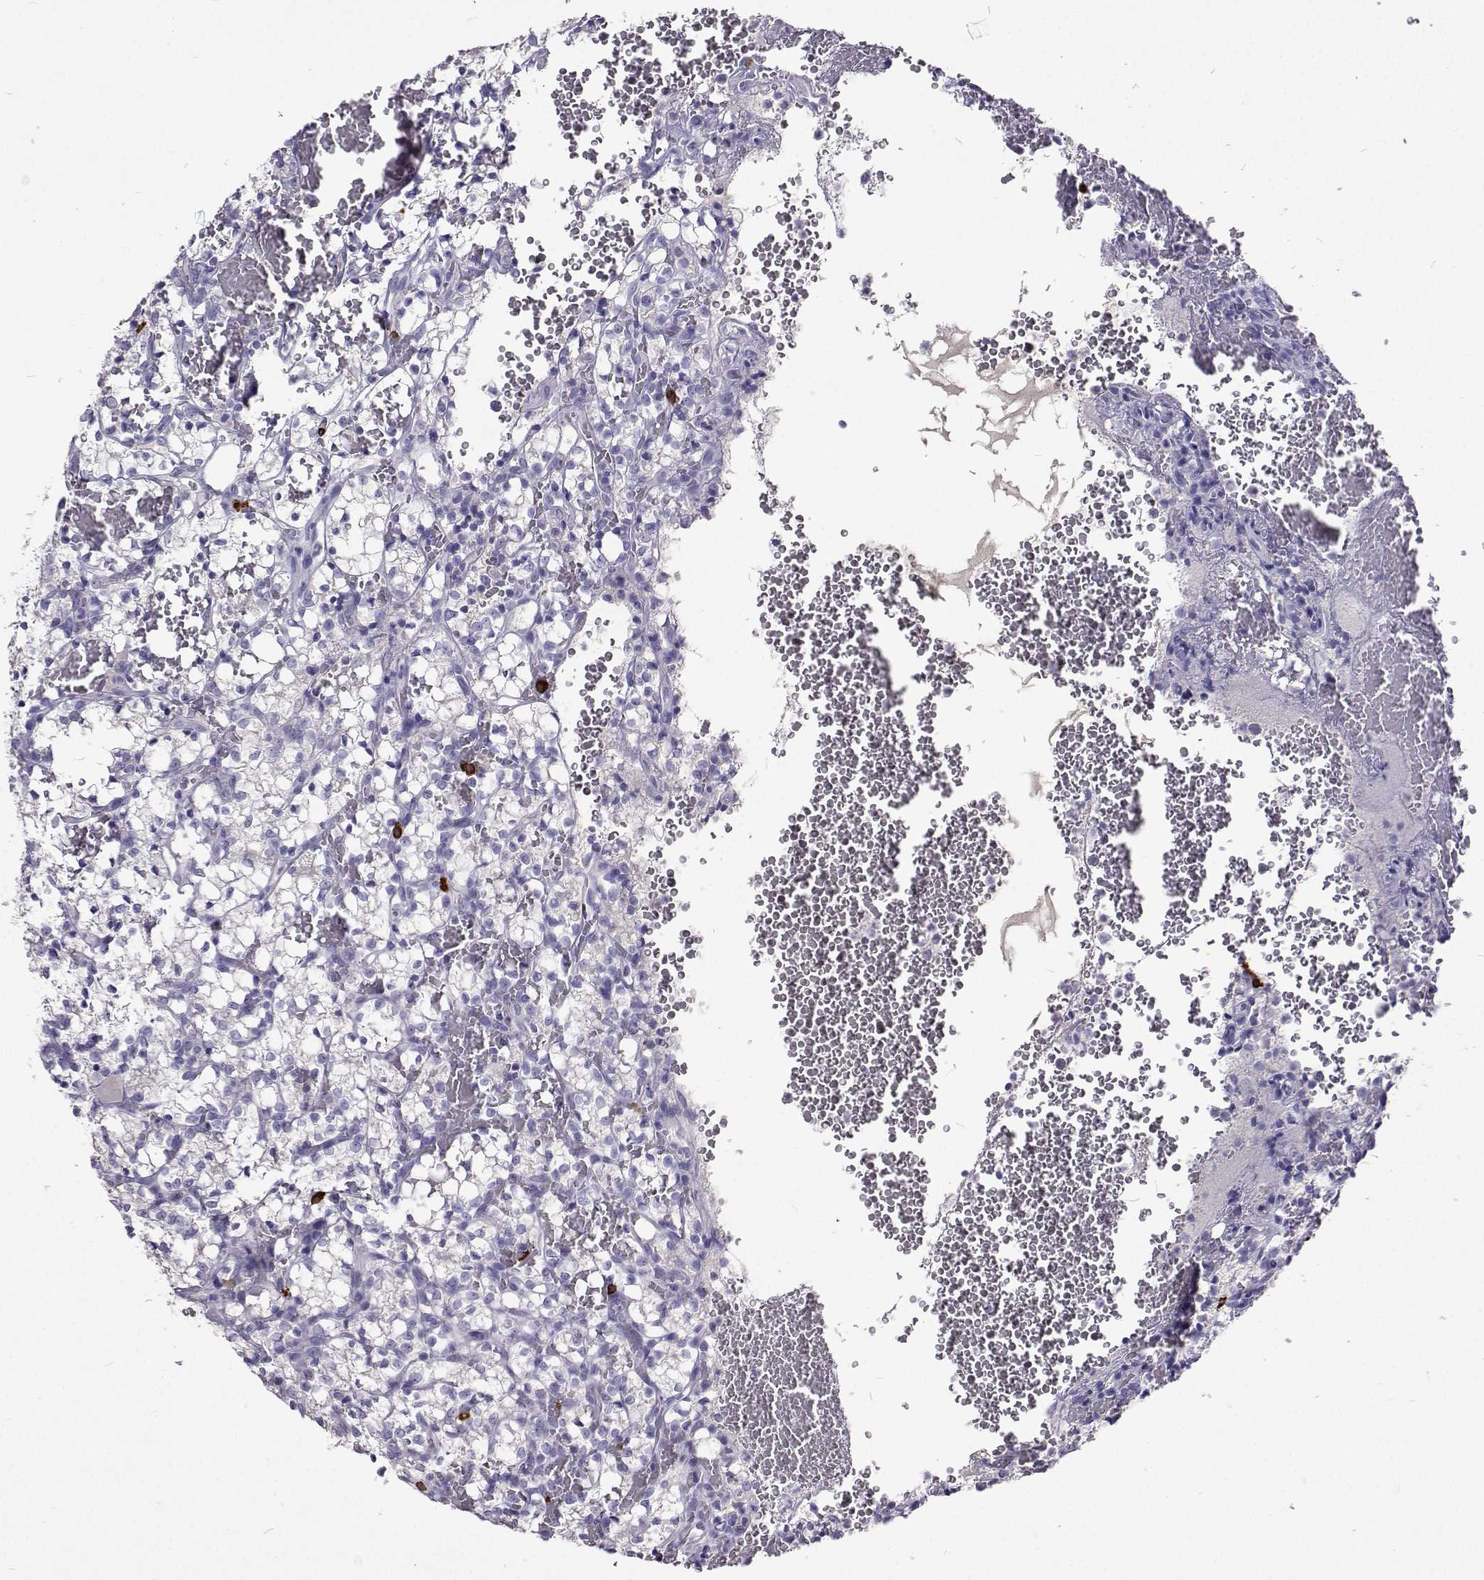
{"staining": {"intensity": "negative", "quantity": "none", "location": "none"}, "tissue": "renal cancer", "cell_type": "Tumor cells", "image_type": "cancer", "snomed": [{"axis": "morphology", "description": "Adenocarcinoma, NOS"}, {"axis": "topography", "description": "Kidney"}], "caption": "An IHC histopathology image of renal cancer (adenocarcinoma) is shown. There is no staining in tumor cells of renal cancer (adenocarcinoma). (DAB (3,3'-diaminobenzidine) immunohistochemistry visualized using brightfield microscopy, high magnification).", "gene": "CFAP44", "patient": {"sex": "female", "age": 69}}